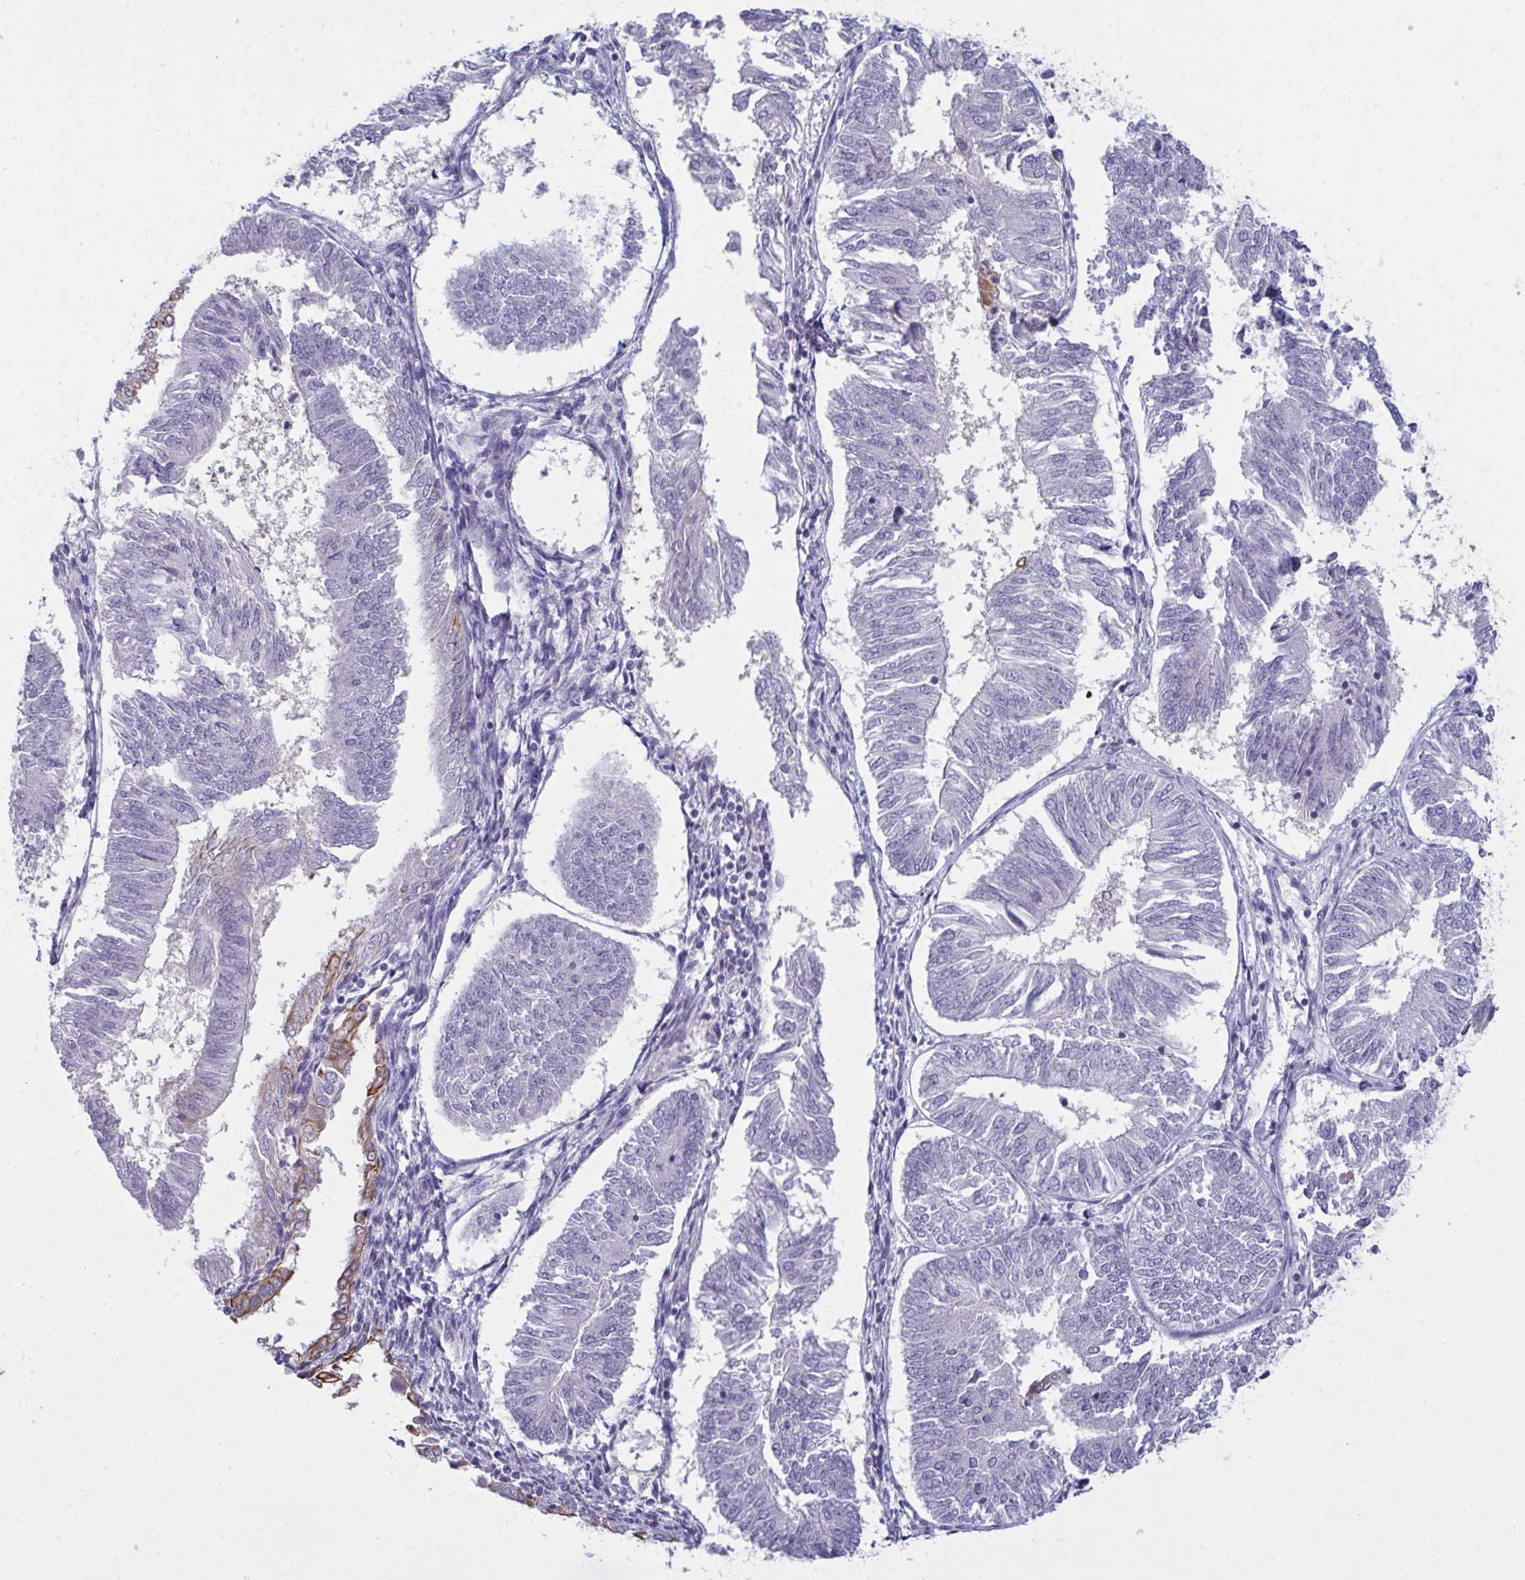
{"staining": {"intensity": "negative", "quantity": "none", "location": "none"}, "tissue": "endometrial cancer", "cell_type": "Tumor cells", "image_type": "cancer", "snomed": [{"axis": "morphology", "description": "Adenocarcinoma, NOS"}, {"axis": "topography", "description": "Endometrium"}], "caption": "The photomicrograph shows no staining of tumor cells in endometrial adenocarcinoma.", "gene": "TENT5D", "patient": {"sex": "female", "age": 58}}